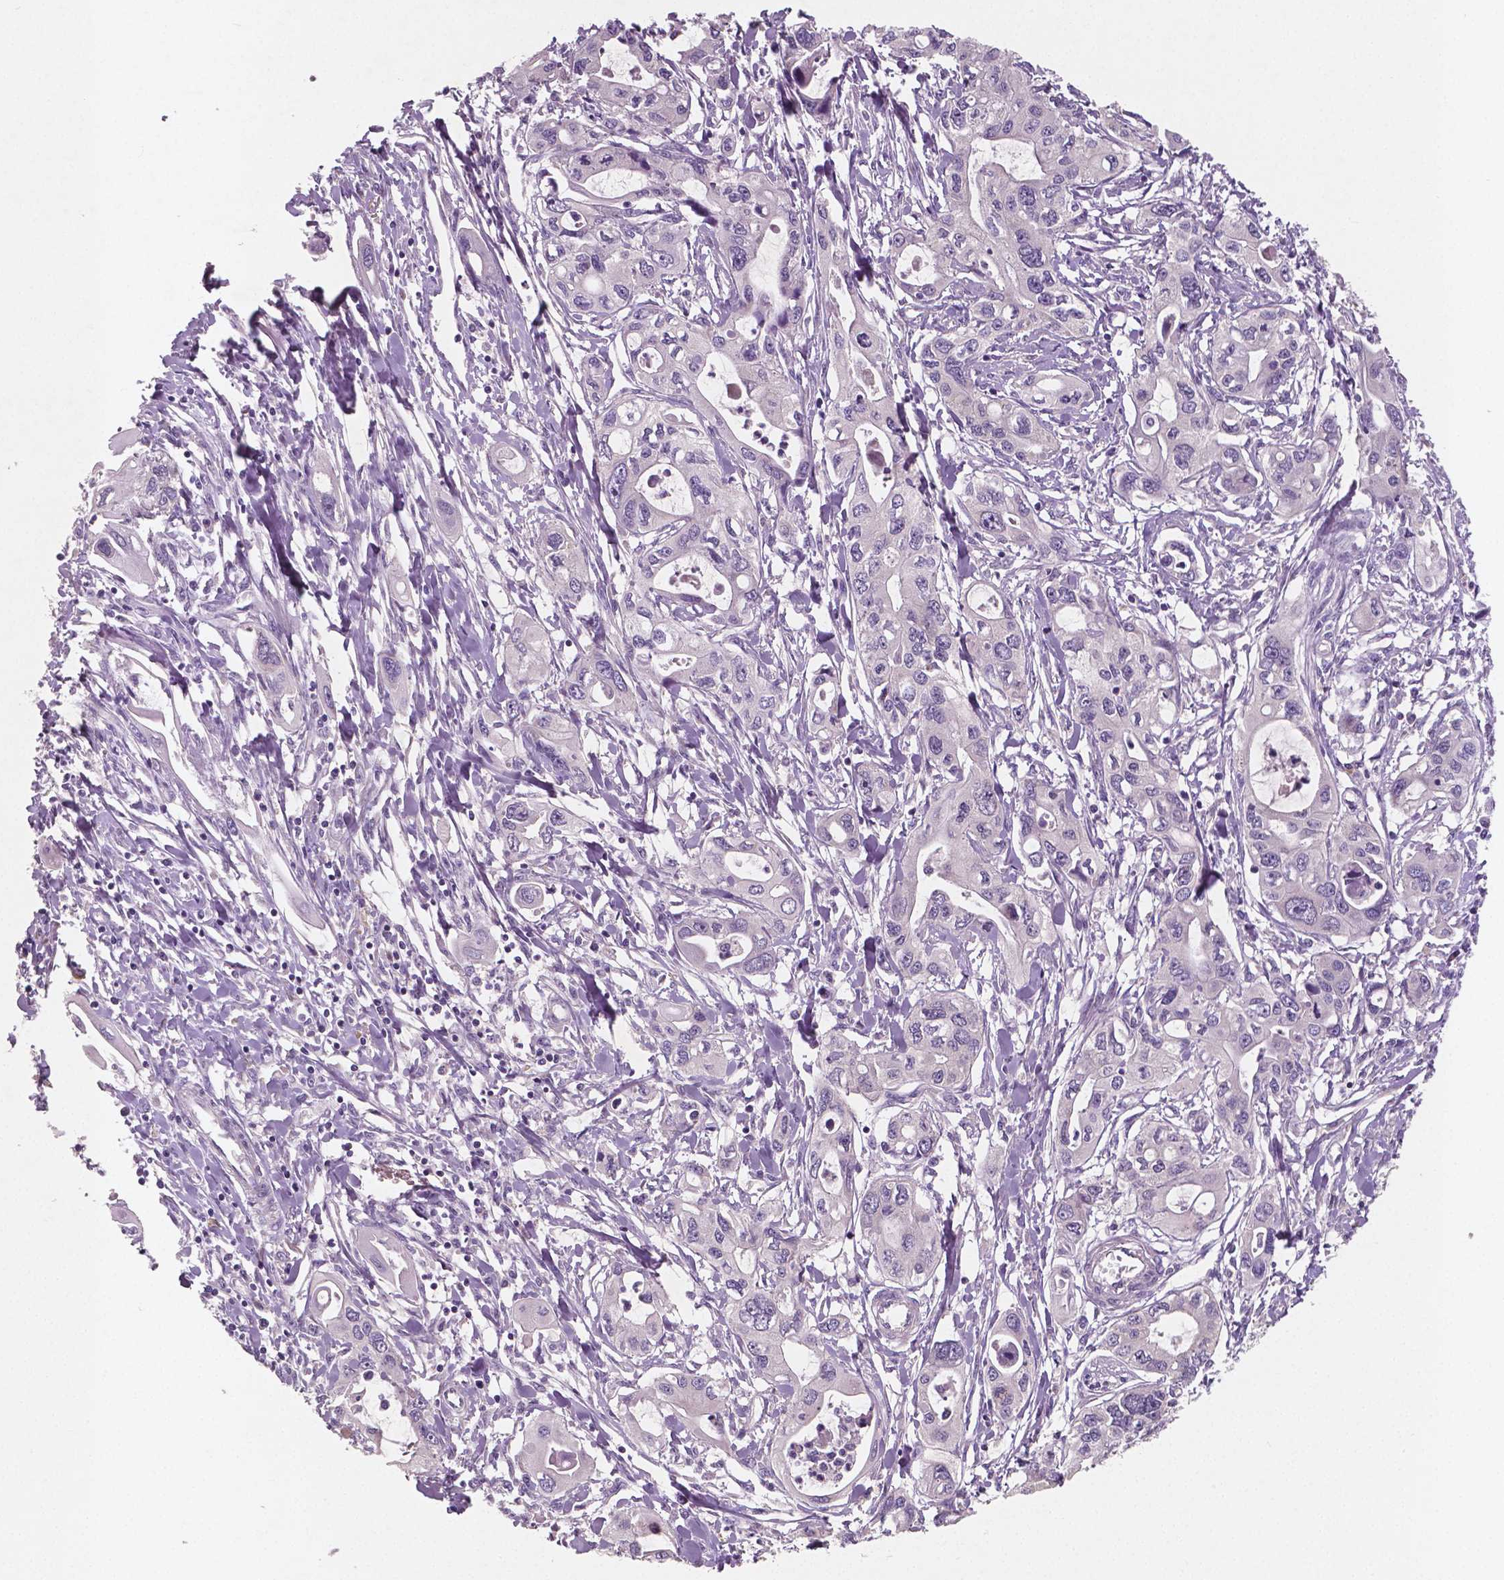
{"staining": {"intensity": "negative", "quantity": "none", "location": "none"}, "tissue": "pancreatic cancer", "cell_type": "Tumor cells", "image_type": "cancer", "snomed": [{"axis": "morphology", "description": "Adenocarcinoma, NOS"}, {"axis": "topography", "description": "Pancreas"}], "caption": "An image of human pancreatic cancer (adenocarcinoma) is negative for staining in tumor cells. (Stains: DAB (3,3'-diaminobenzidine) immunohistochemistry (IHC) with hematoxylin counter stain, Microscopy: brightfield microscopy at high magnification).", "gene": "LSM14B", "patient": {"sex": "male", "age": 60}}